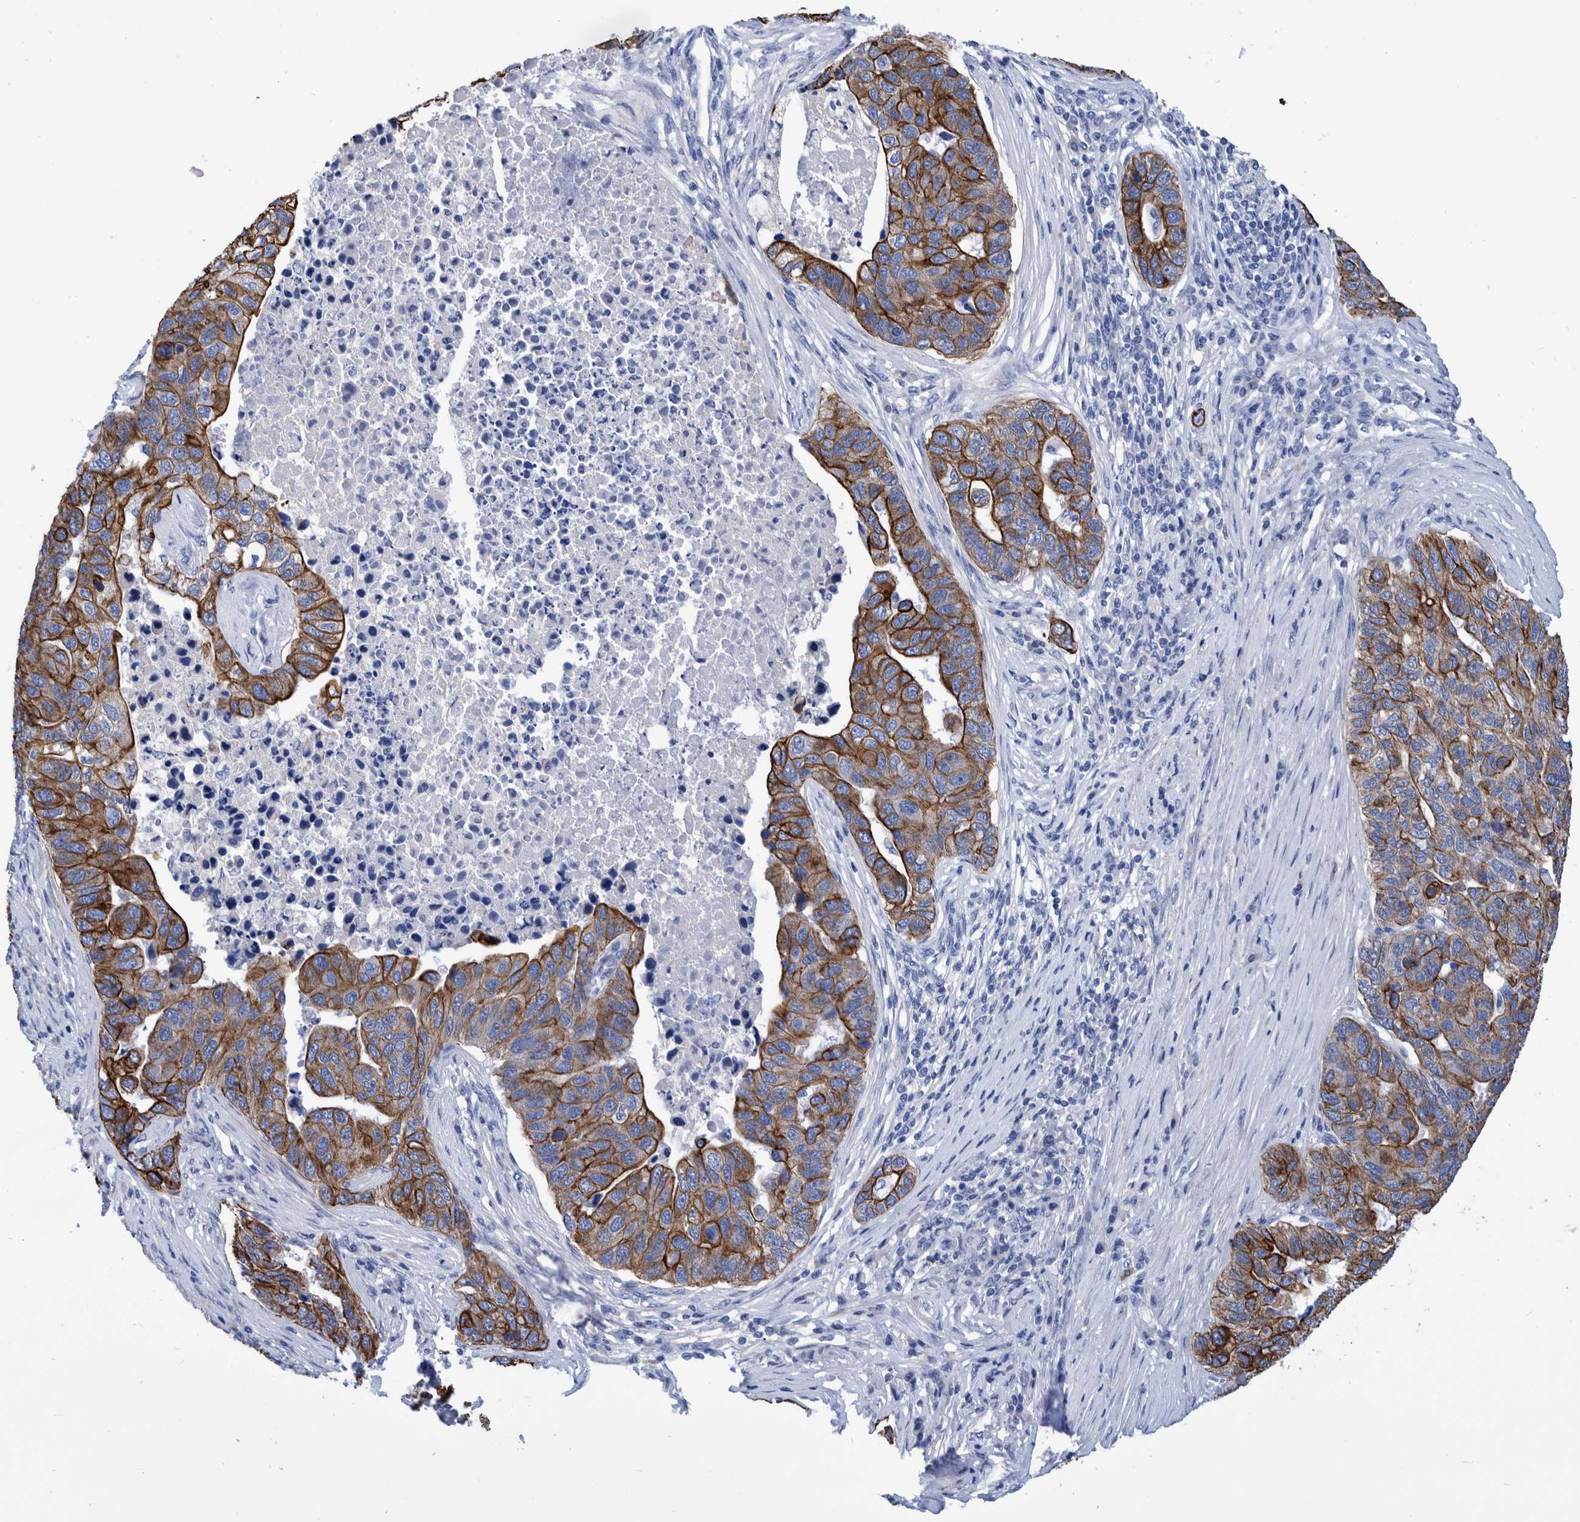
{"staining": {"intensity": "moderate", "quantity": ">75%", "location": "cytoplasmic/membranous"}, "tissue": "pancreatic cancer", "cell_type": "Tumor cells", "image_type": "cancer", "snomed": [{"axis": "morphology", "description": "Adenocarcinoma, NOS"}, {"axis": "topography", "description": "Pancreas"}], "caption": "Protein staining by immunohistochemistry (IHC) shows moderate cytoplasmic/membranous expression in about >75% of tumor cells in pancreatic cancer (adenocarcinoma).", "gene": "MKS1", "patient": {"sex": "female", "age": 61}}